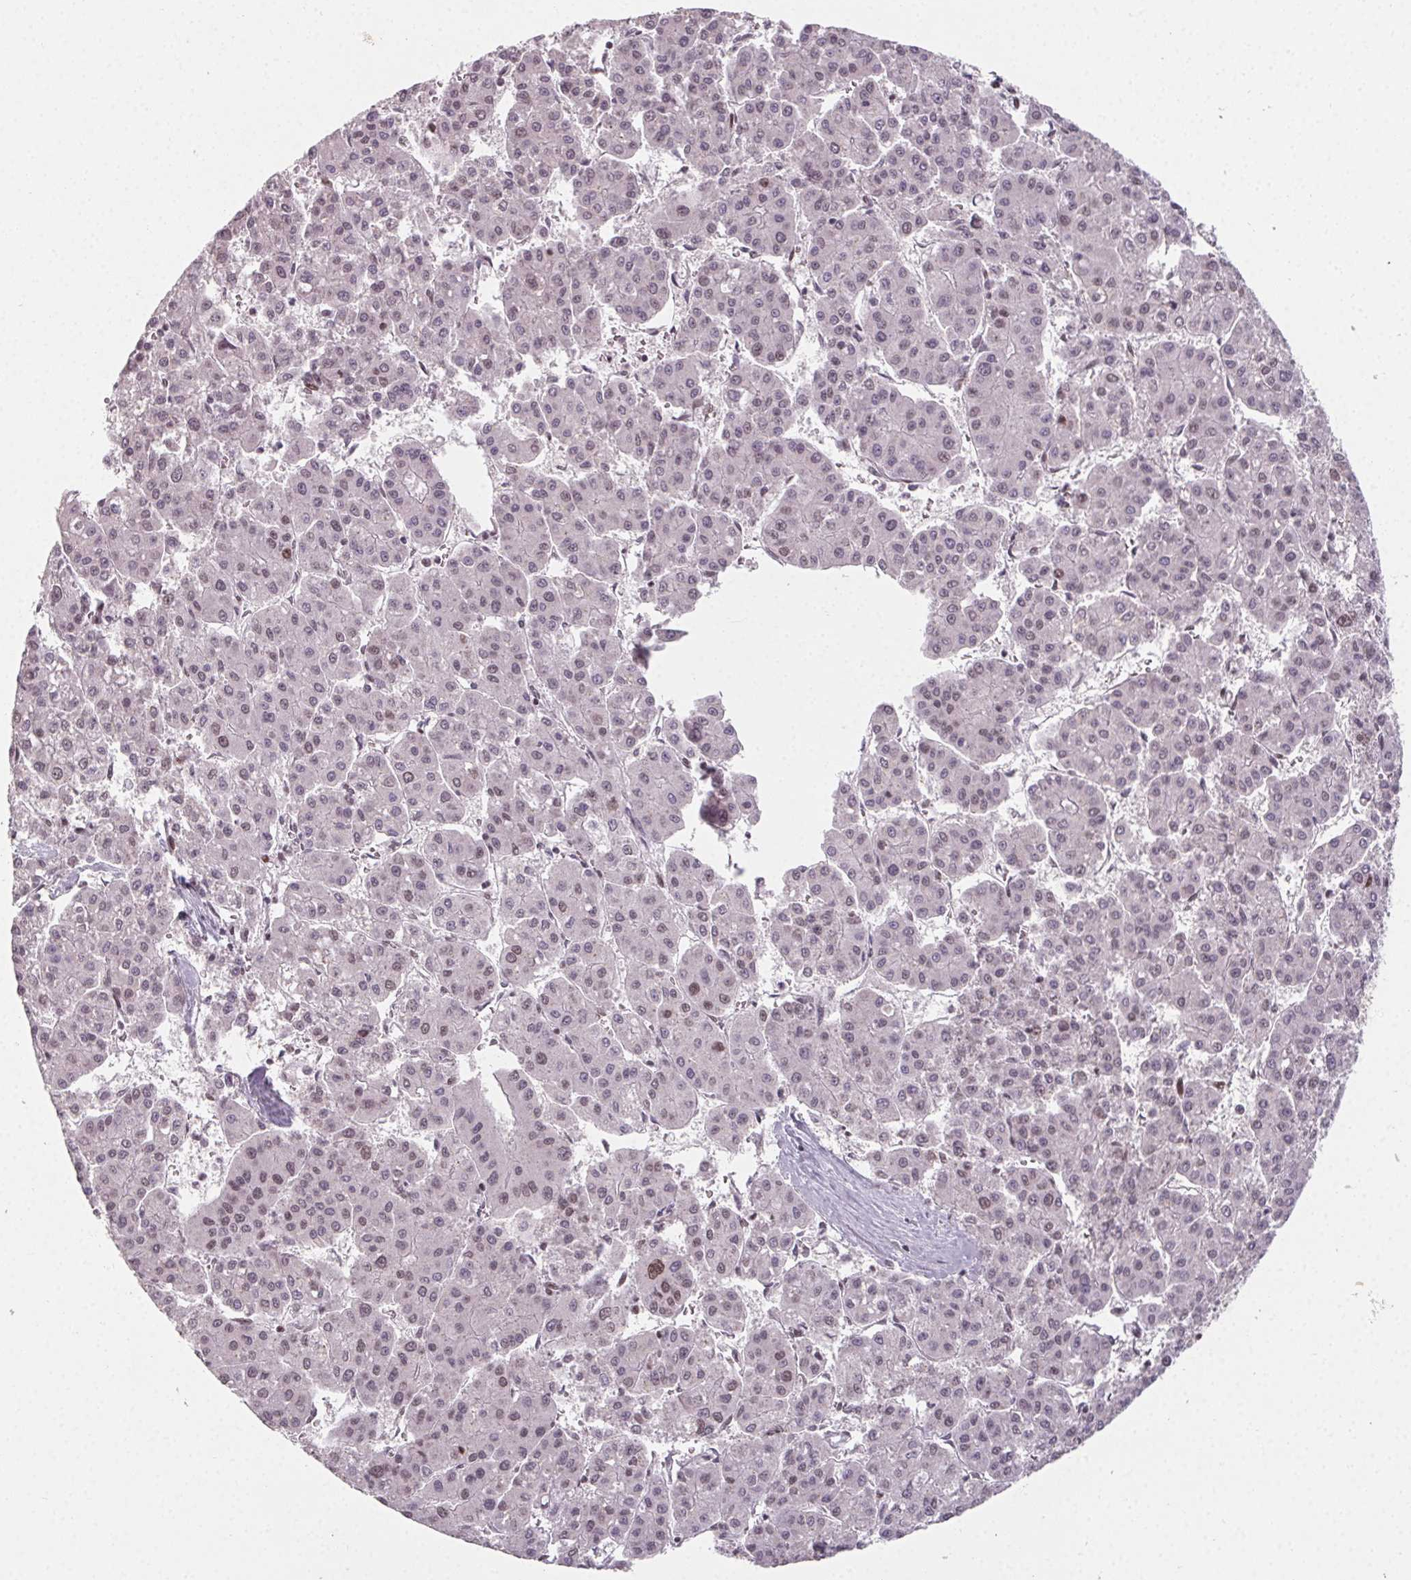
{"staining": {"intensity": "weak", "quantity": "<25%", "location": "nuclear"}, "tissue": "liver cancer", "cell_type": "Tumor cells", "image_type": "cancer", "snomed": [{"axis": "morphology", "description": "Carcinoma, Hepatocellular, NOS"}, {"axis": "topography", "description": "Liver"}], "caption": "High magnification brightfield microscopy of liver cancer (hepatocellular carcinoma) stained with DAB (3,3'-diaminobenzidine) (brown) and counterstained with hematoxylin (blue): tumor cells show no significant staining.", "gene": "KMT2A", "patient": {"sex": "male", "age": 73}}